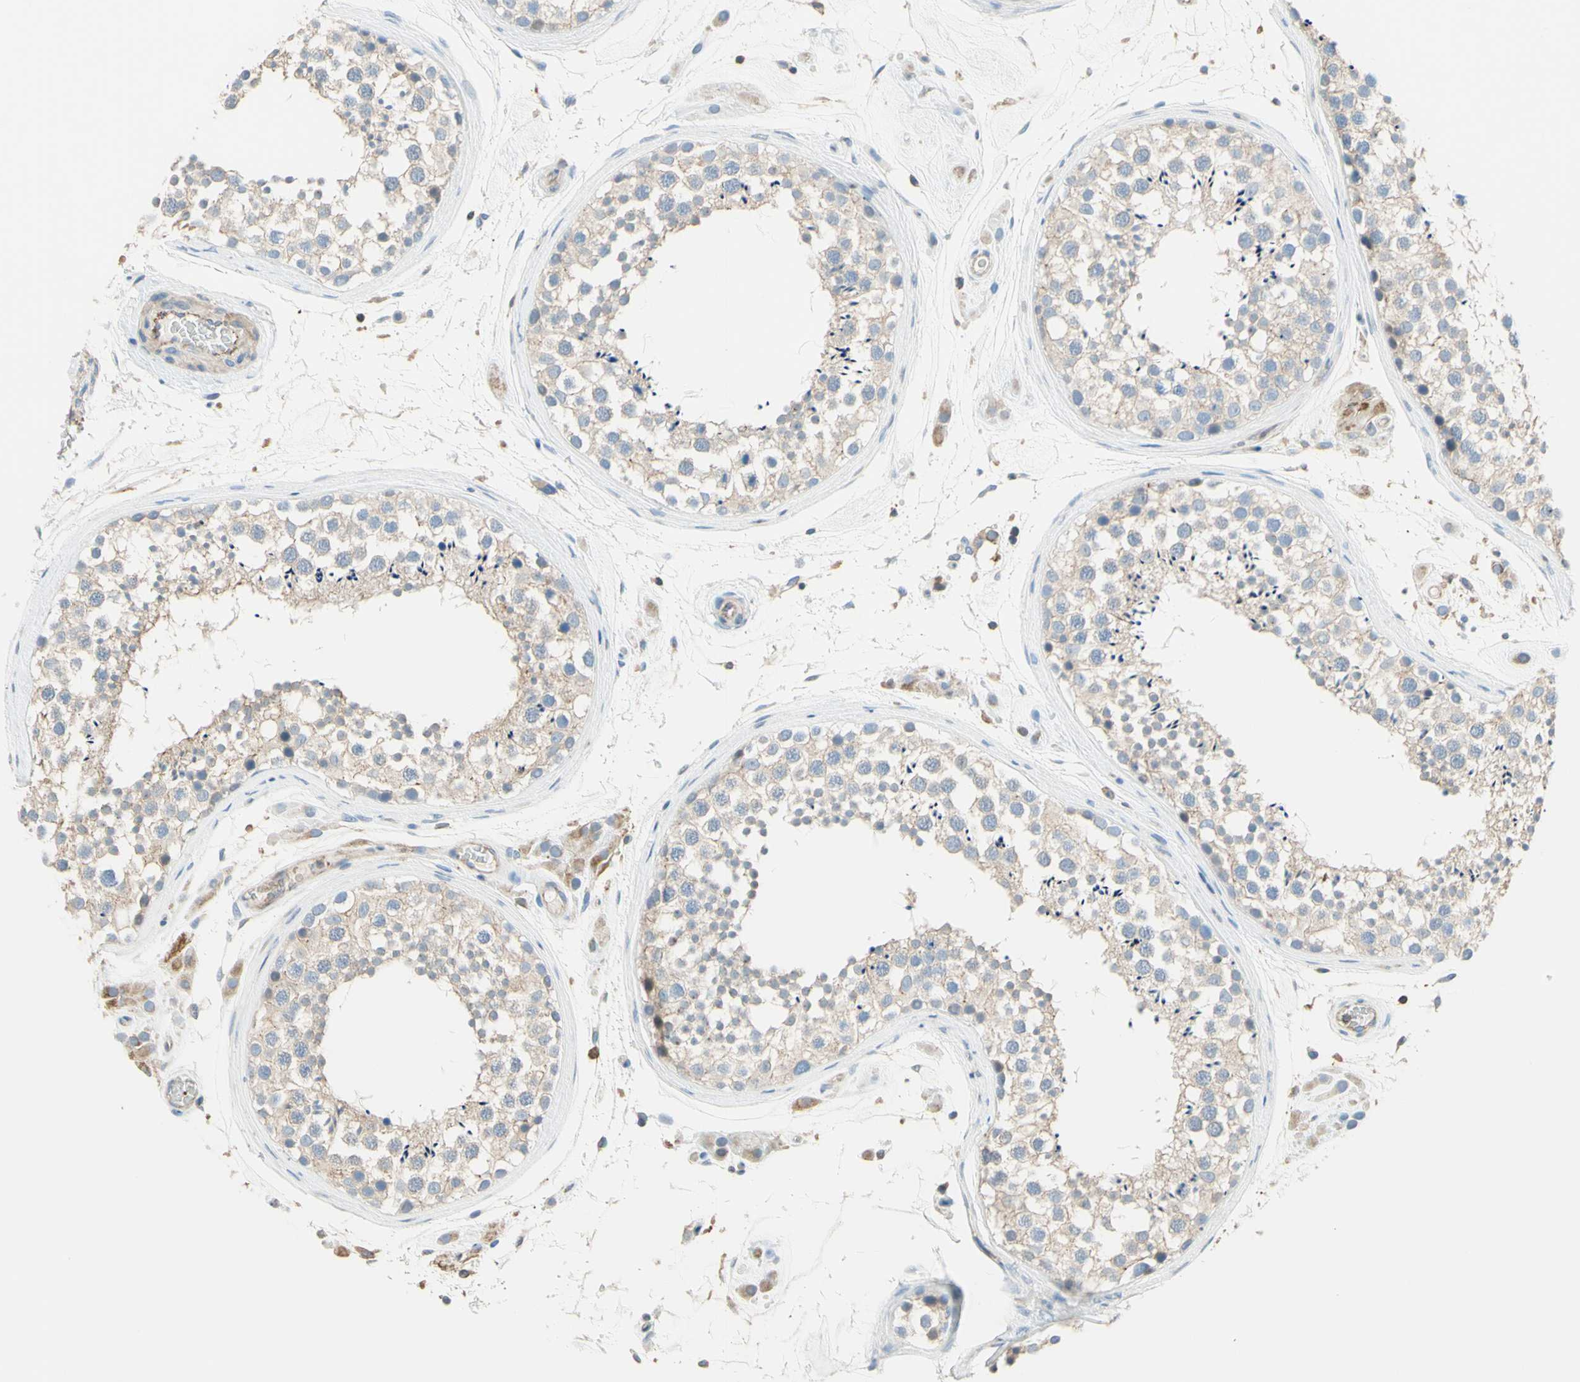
{"staining": {"intensity": "weak", "quantity": "<25%", "location": "cytoplasmic/membranous"}, "tissue": "testis", "cell_type": "Cells in seminiferous ducts", "image_type": "normal", "snomed": [{"axis": "morphology", "description": "Normal tissue, NOS"}, {"axis": "topography", "description": "Testis"}], "caption": "A high-resolution photomicrograph shows IHC staining of benign testis, which exhibits no significant expression in cells in seminiferous ducts.", "gene": "SEMA4C", "patient": {"sex": "male", "age": 46}}